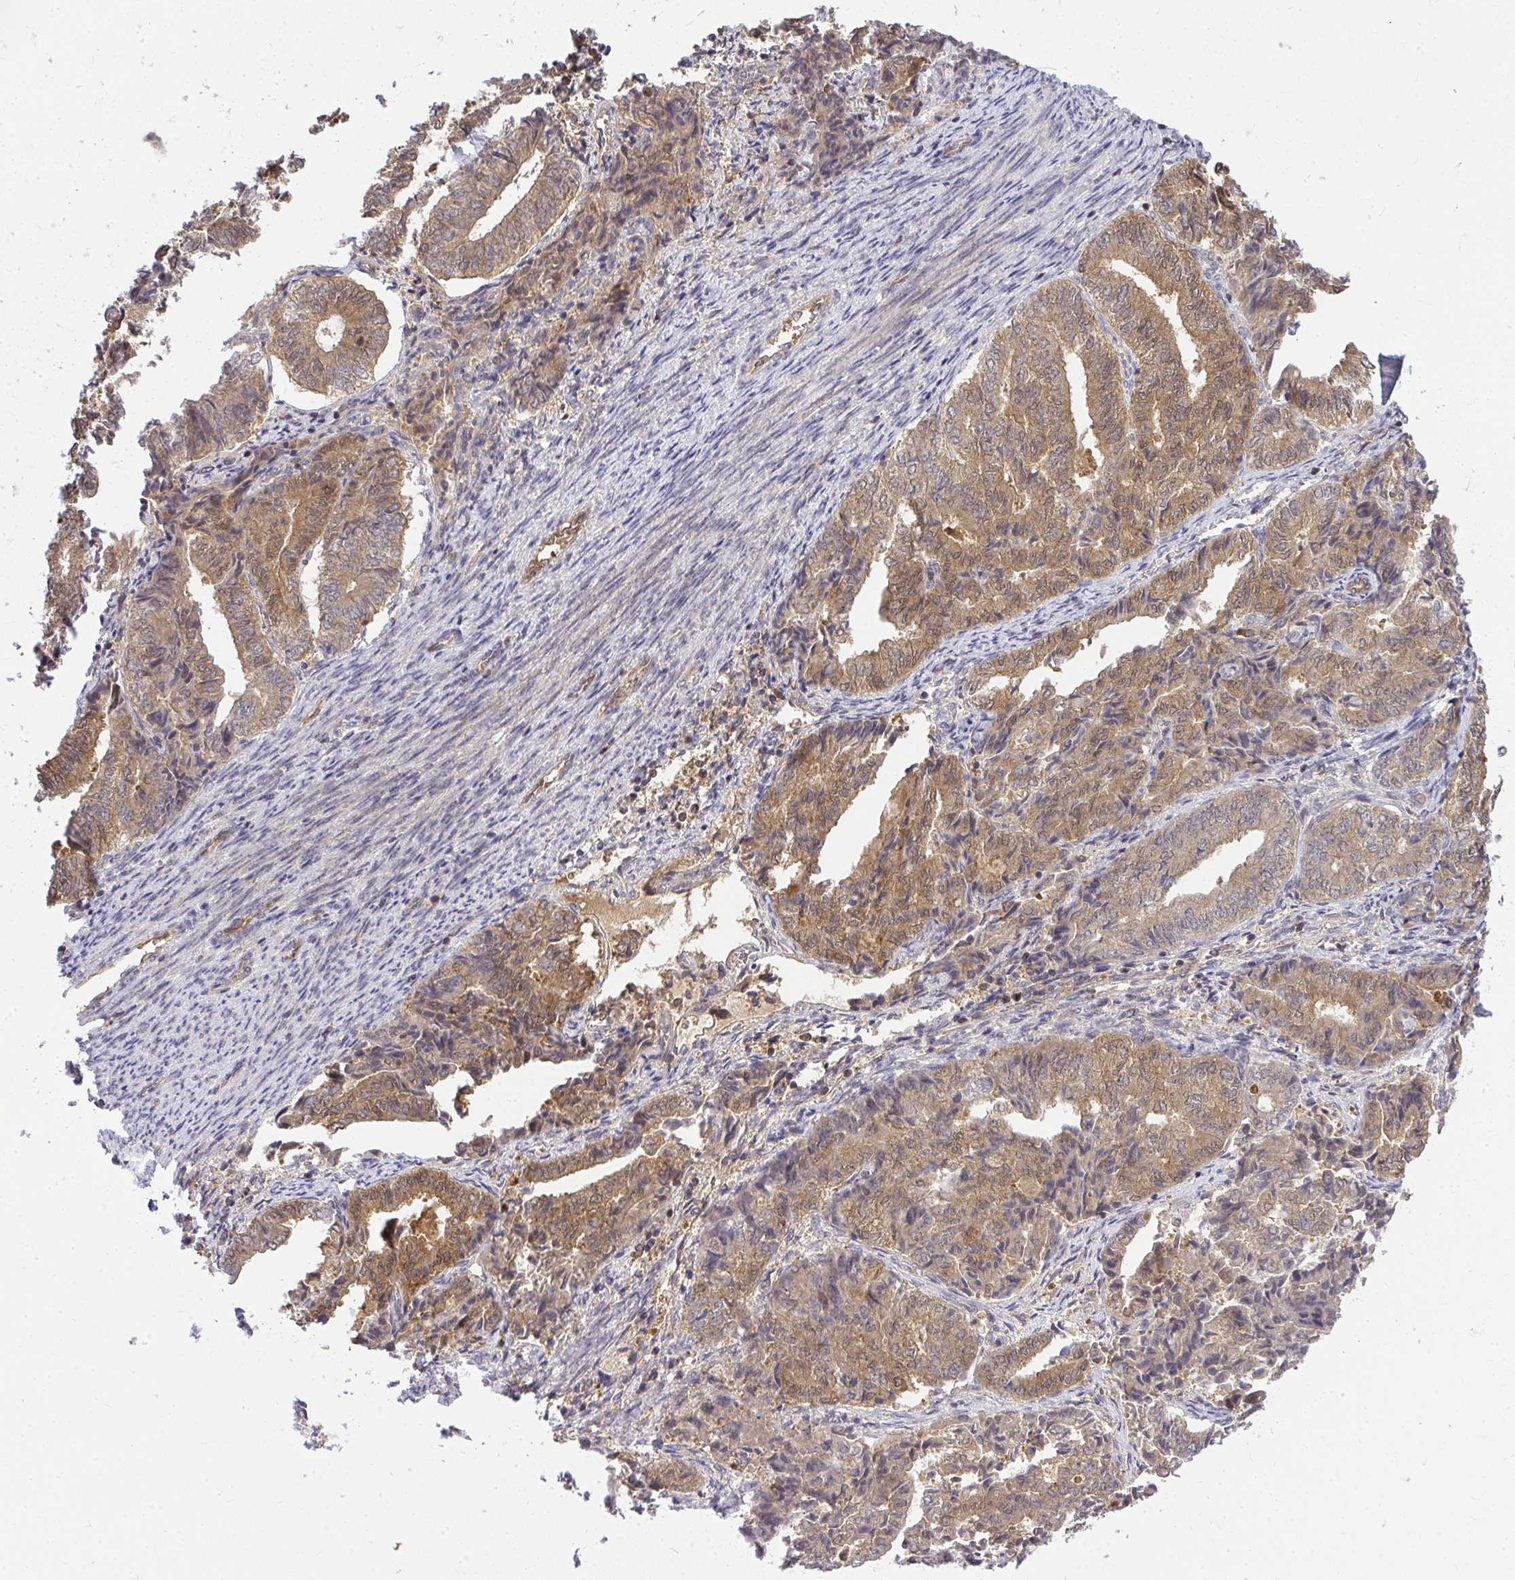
{"staining": {"intensity": "moderate", "quantity": ">75%", "location": "cytoplasmic/membranous"}, "tissue": "endometrial cancer", "cell_type": "Tumor cells", "image_type": "cancer", "snomed": [{"axis": "morphology", "description": "Adenocarcinoma, NOS"}, {"axis": "topography", "description": "Endometrium"}], "caption": "Endometrial adenocarcinoma tissue demonstrates moderate cytoplasmic/membranous positivity in approximately >75% of tumor cells", "gene": "HDHD2", "patient": {"sex": "female", "age": 80}}